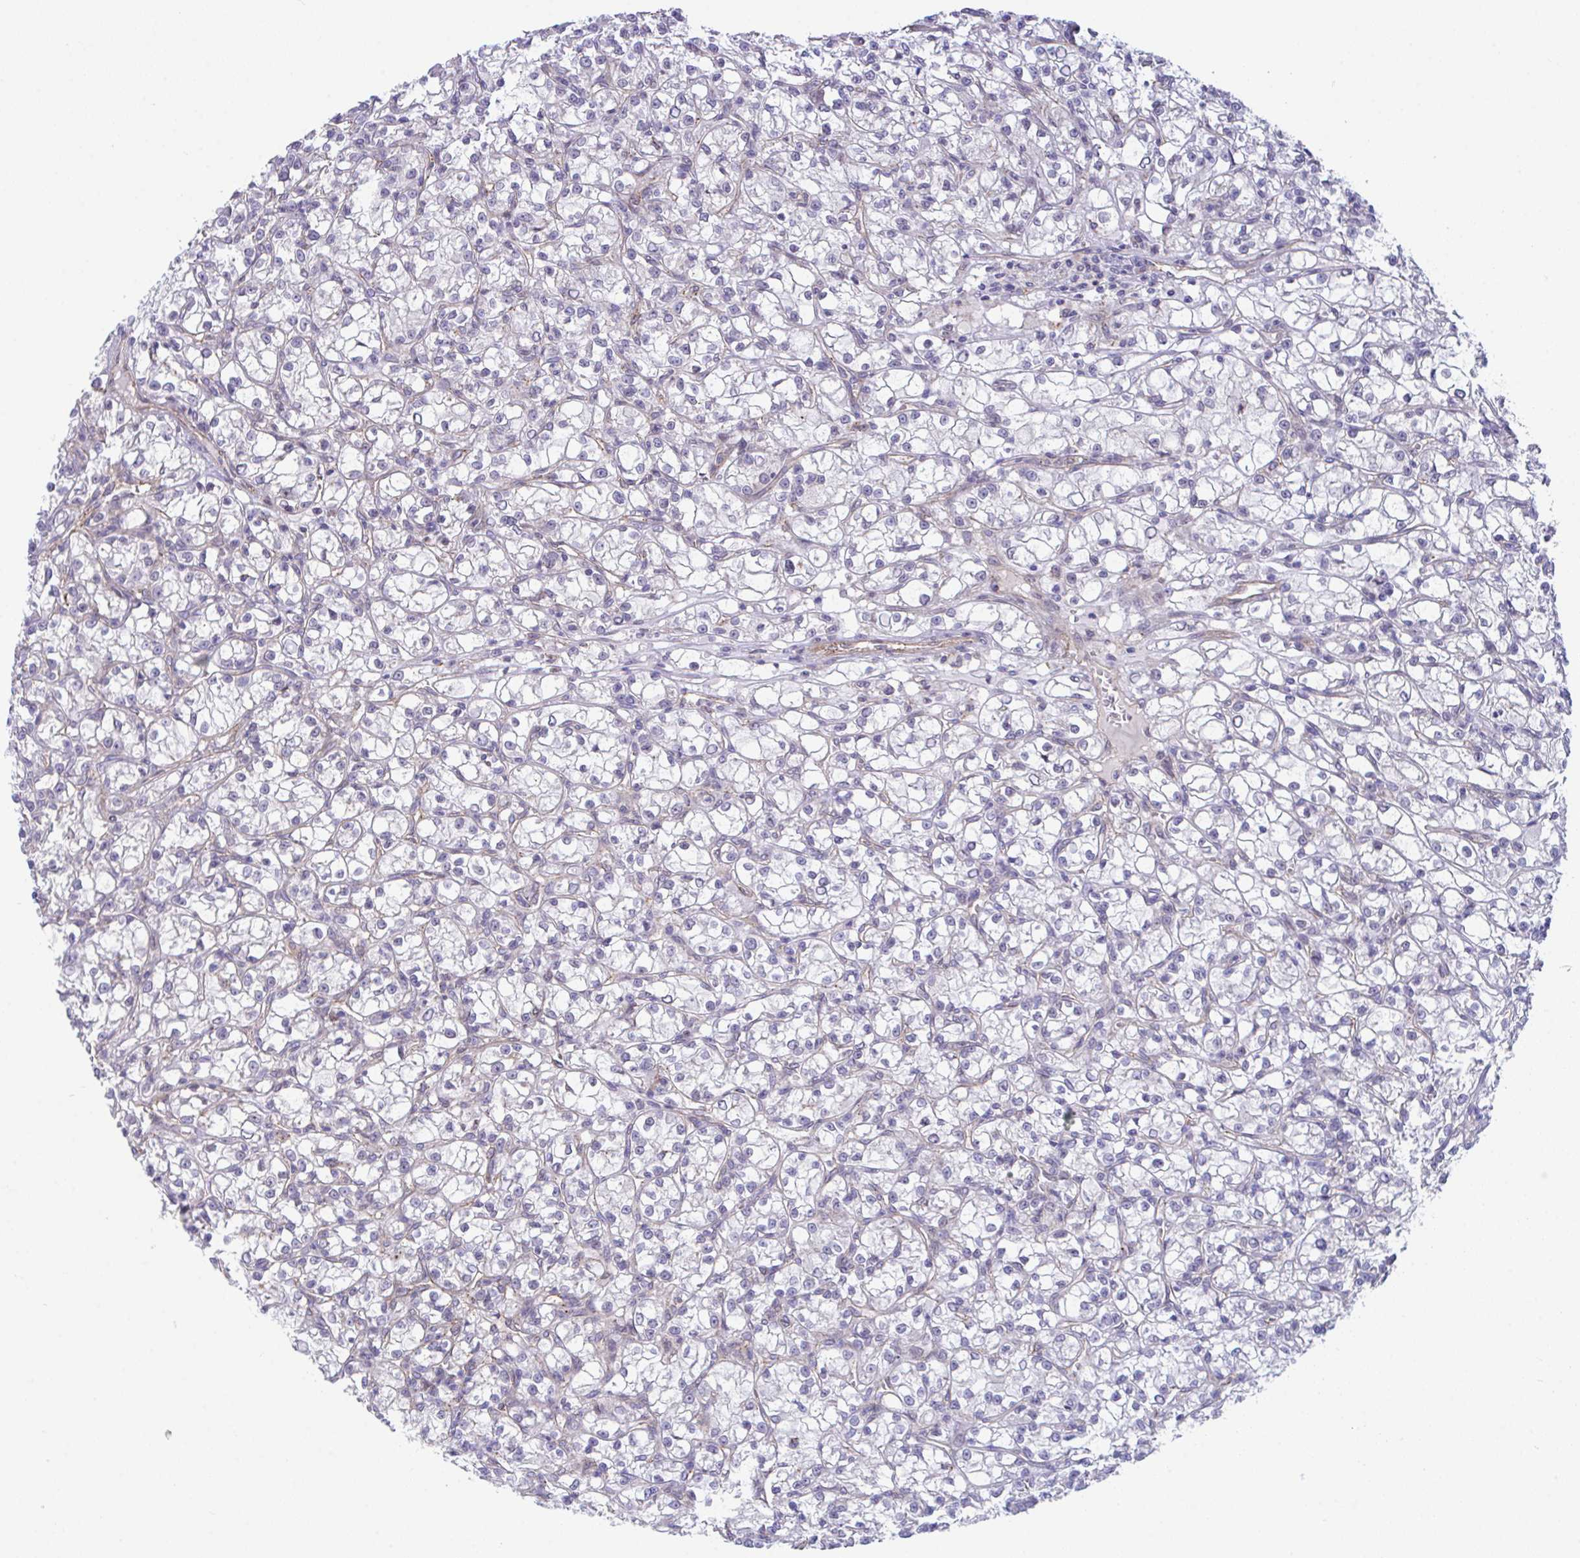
{"staining": {"intensity": "negative", "quantity": "none", "location": "none"}, "tissue": "renal cancer", "cell_type": "Tumor cells", "image_type": "cancer", "snomed": [{"axis": "morphology", "description": "Adenocarcinoma, NOS"}, {"axis": "topography", "description": "Kidney"}], "caption": "IHC image of human renal cancer stained for a protein (brown), which shows no positivity in tumor cells. The staining is performed using DAB brown chromogen with nuclei counter-stained in using hematoxylin.", "gene": "ZBED3", "patient": {"sex": "female", "age": 59}}